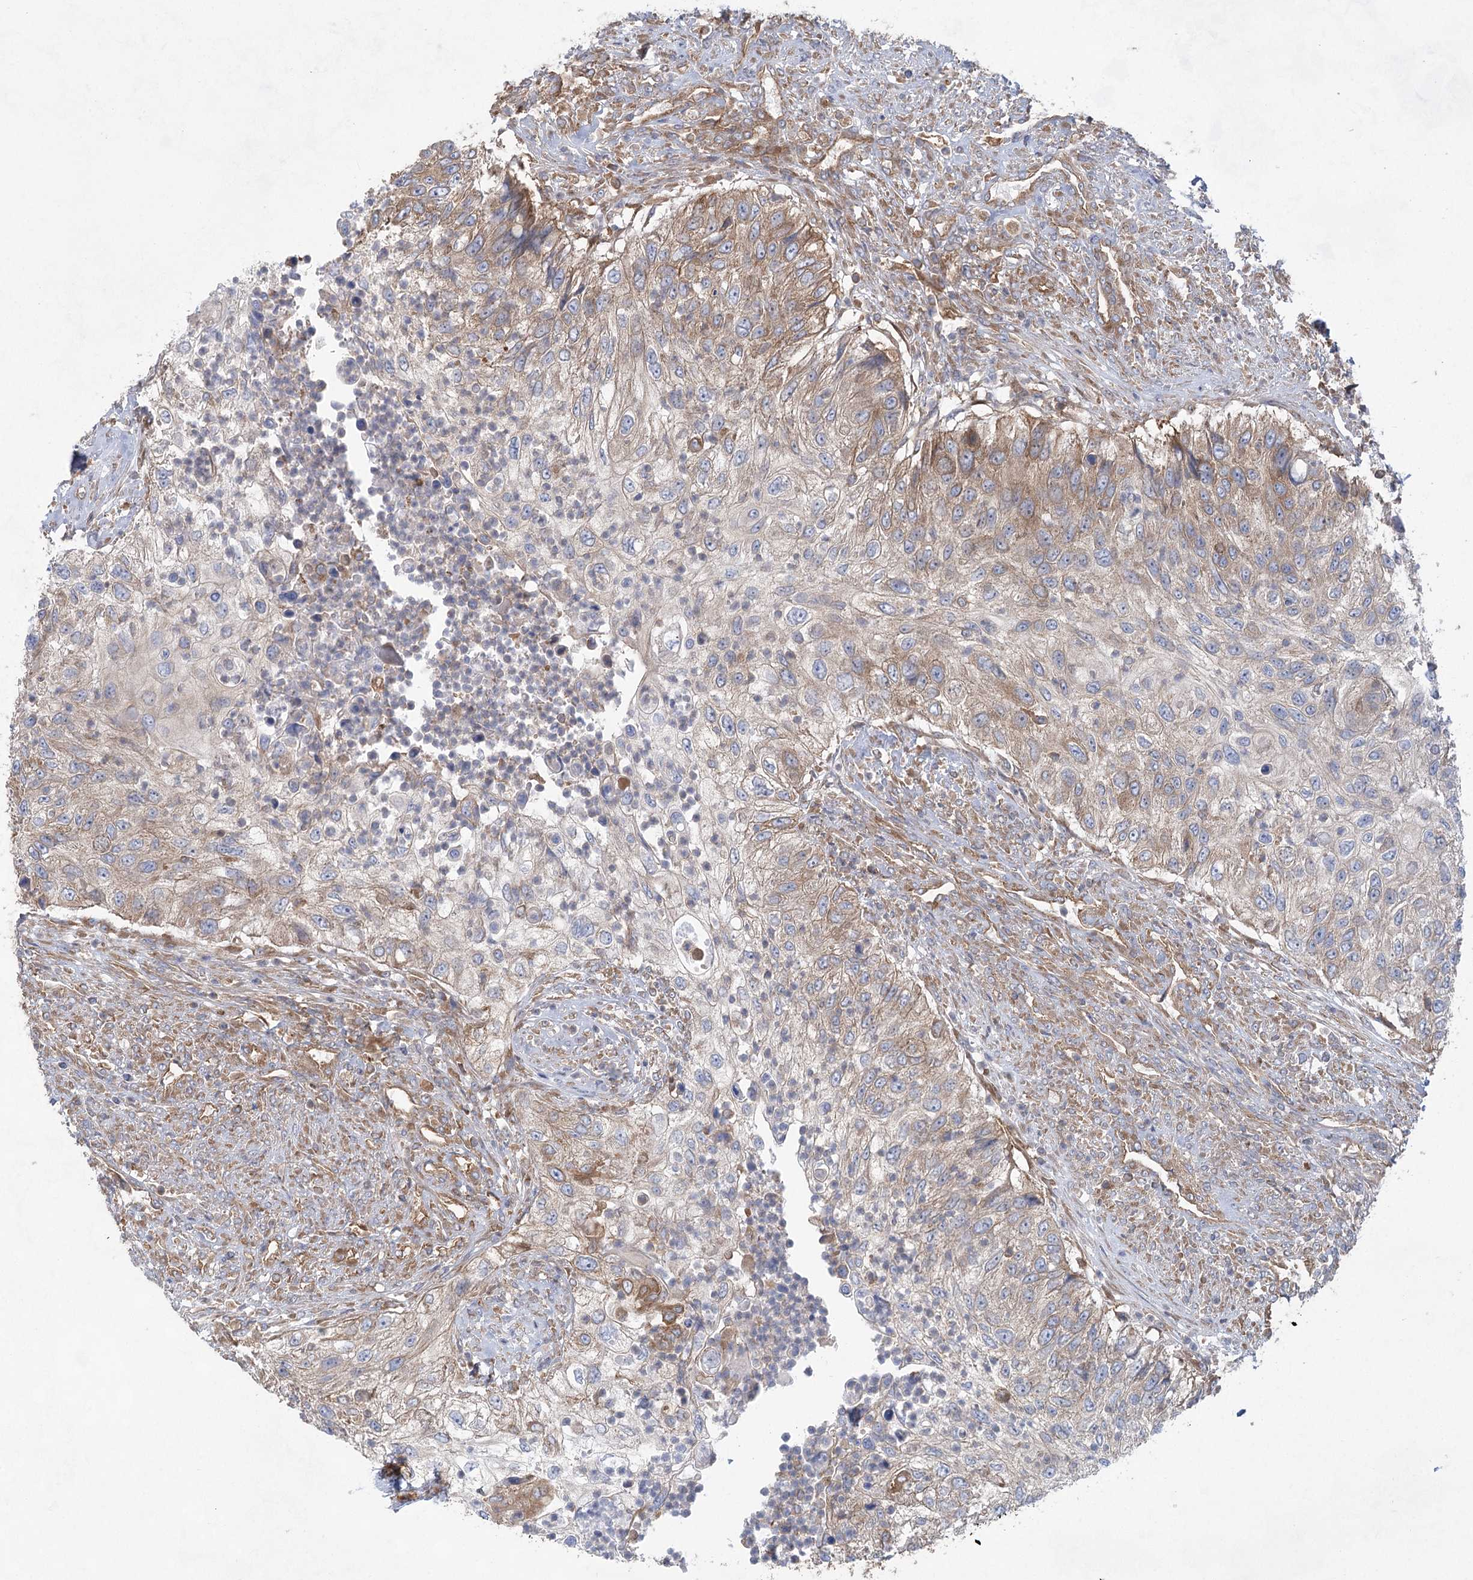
{"staining": {"intensity": "moderate", "quantity": "25%-75%", "location": "cytoplasmic/membranous"}, "tissue": "urothelial cancer", "cell_type": "Tumor cells", "image_type": "cancer", "snomed": [{"axis": "morphology", "description": "Urothelial carcinoma, High grade"}, {"axis": "topography", "description": "Urinary bladder"}], "caption": "DAB immunohistochemical staining of human urothelial carcinoma (high-grade) reveals moderate cytoplasmic/membranous protein staining in about 25%-75% of tumor cells. The protein is shown in brown color, while the nuclei are stained blue.", "gene": "EIF3A", "patient": {"sex": "female", "age": 60}}